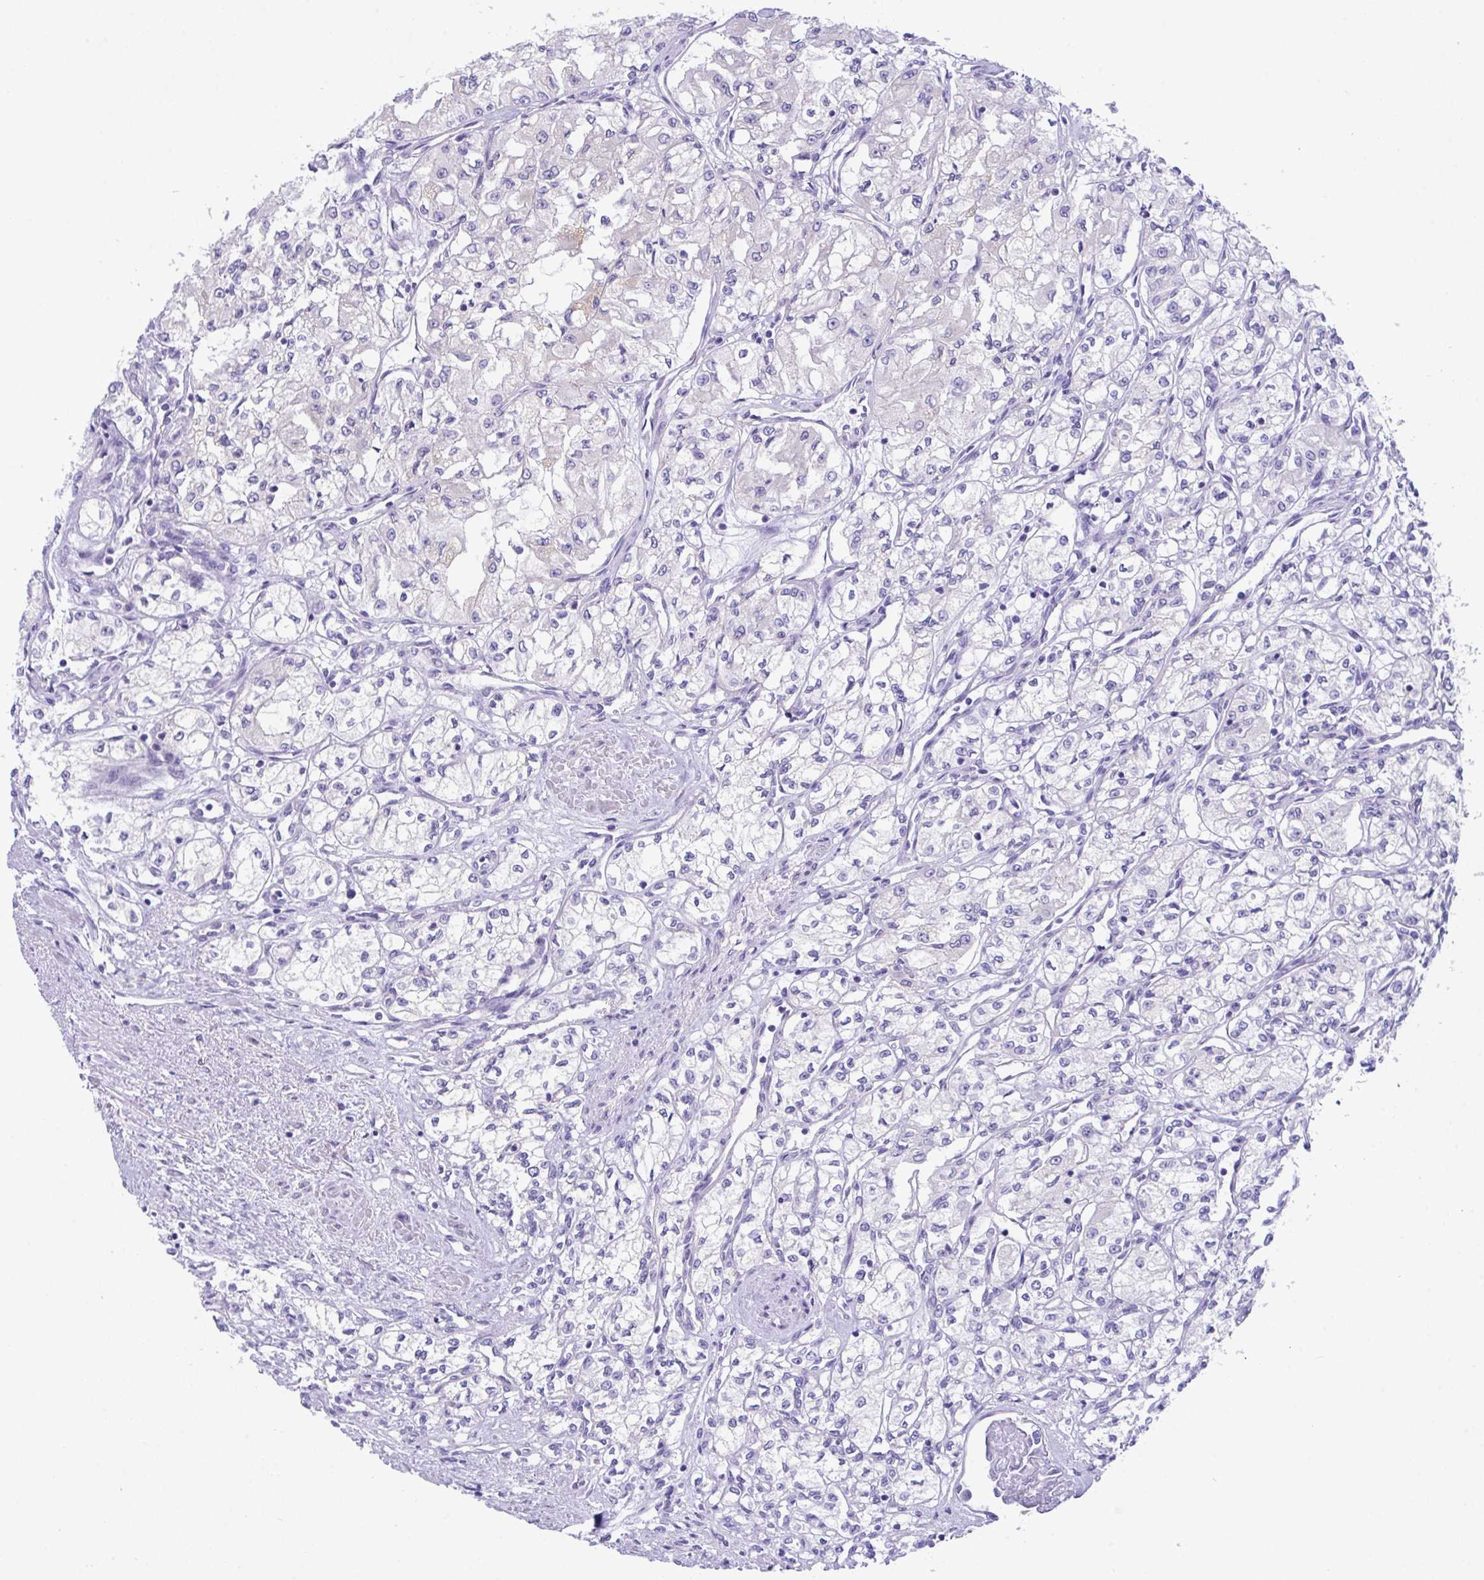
{"staining": {"intensity": "negative", "quantity": "none", "location": "none"}, "tissue": "renal cancer", "cell_type": "Tumor cells", "image_type": "cancer", "snomed": [{"axis": "morphology", "description": "Adenocarcinoma, NOS"}, {"axis": "topography", "description": "Kidney"}], "caption": "A high-resolution image shows IHC staining of renal cancer (adenocarcinoma), which exhibits no significant expression in tumor cells. (Immunohistochemistry (ihc), brightfield microscopy, high magnification).", "gene": "TMEM106B", "patient": {"sex": "male", "age": 59}}